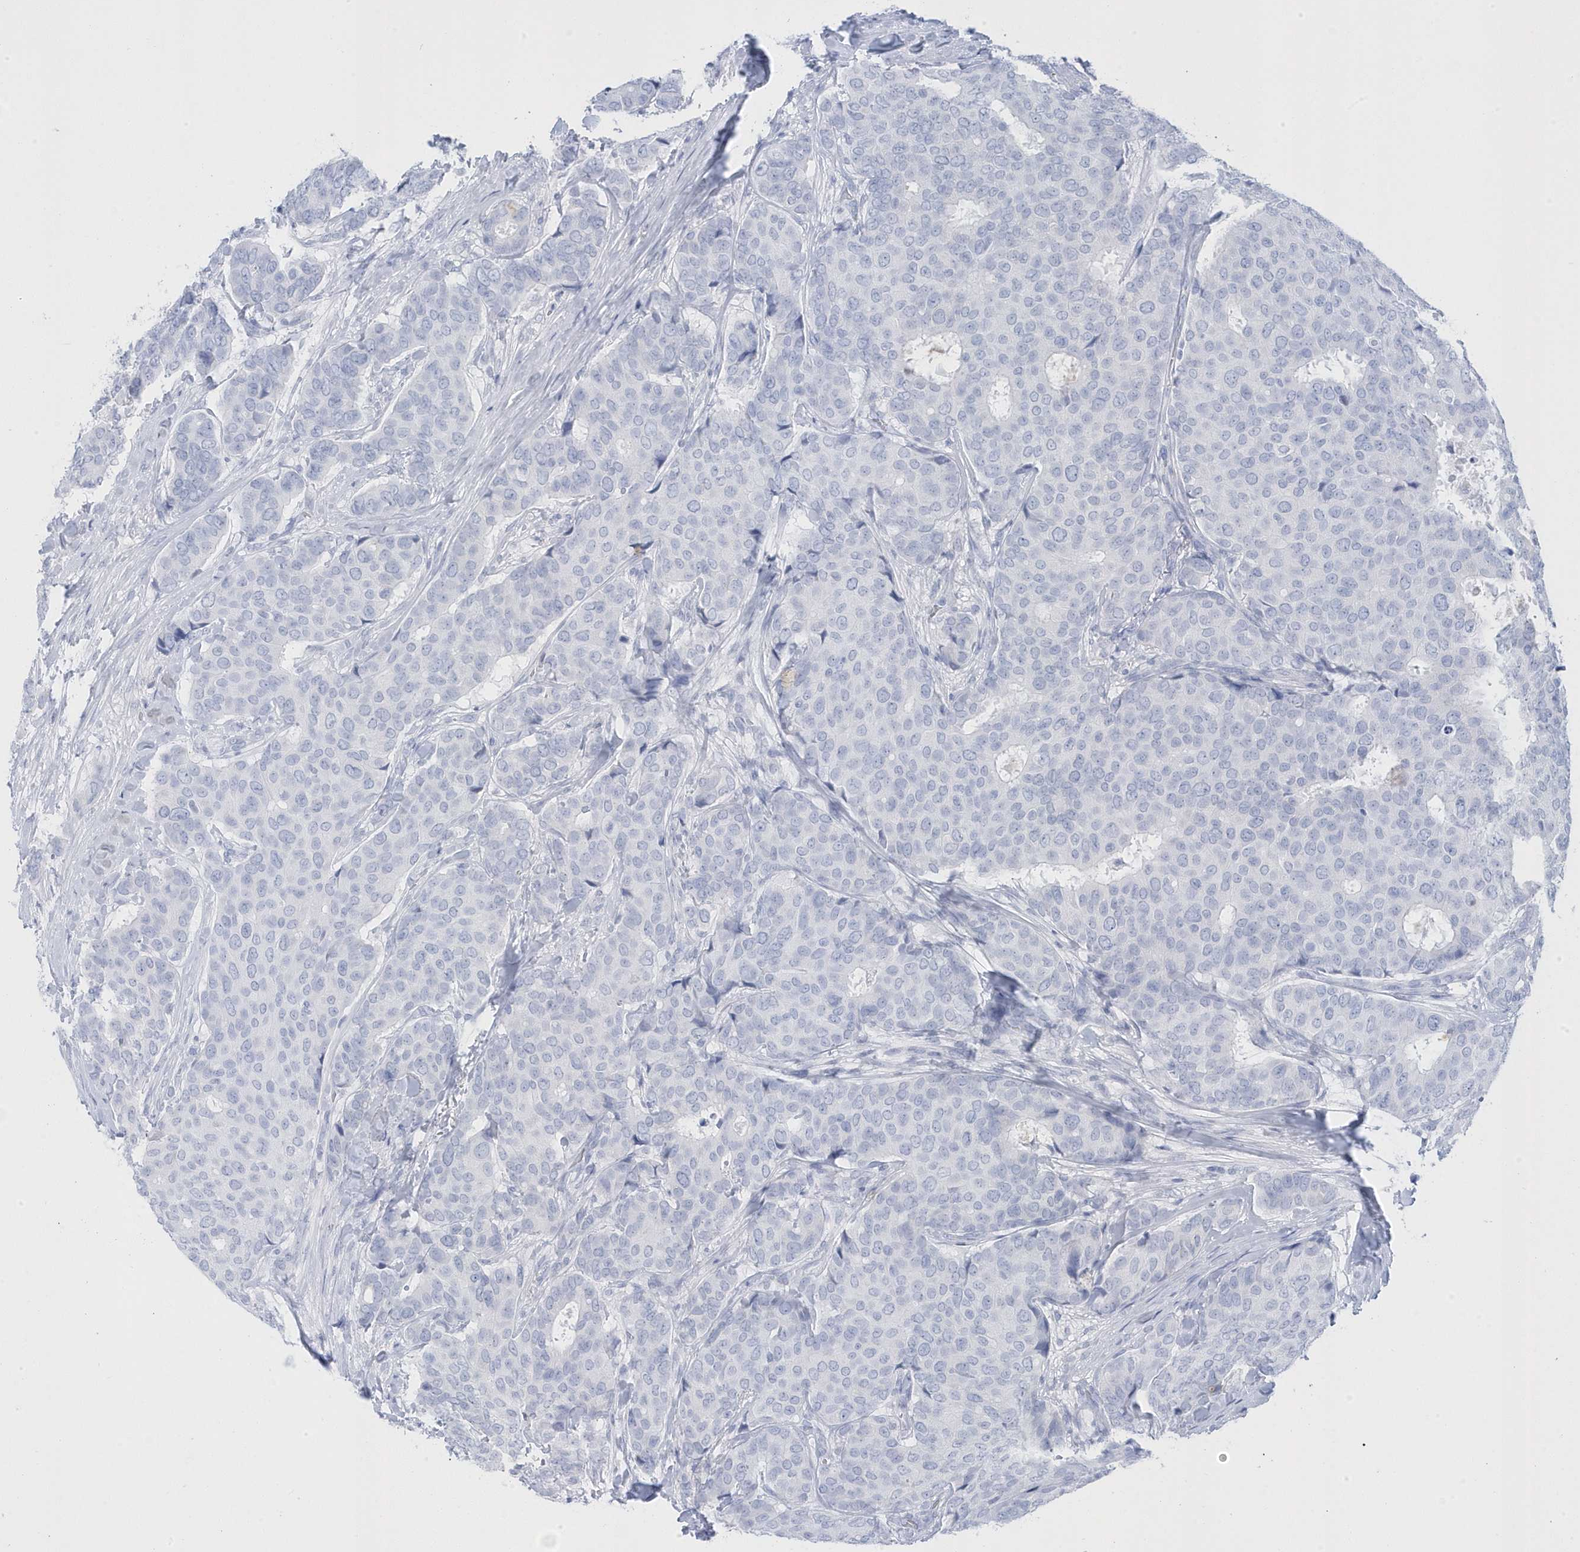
{"staining": {"intensity": "negative", "quantity": "none", "location": "none"}, "tissue": "breast cancer", "cell_type": "Tumor cells", "image_type": "cancer", "snomed": [{"axis": "morphology", "description": "Duct carcinoma"}, {"axis": "topography", "description": "Breast"}], "caption": "Immunohistochemistry (IHC) image of human breast invasive ductal carcinoma stained for a protein (brown), which demonstrates no expression in tumor cells. The staining is performed using DAB (3,3'-diaminobenzidine) brown chromogen with nuclei counter-stained in using hematoxylin.", "gene": "GTPBP6", "patient": {"sex": "female", "age": 75}}